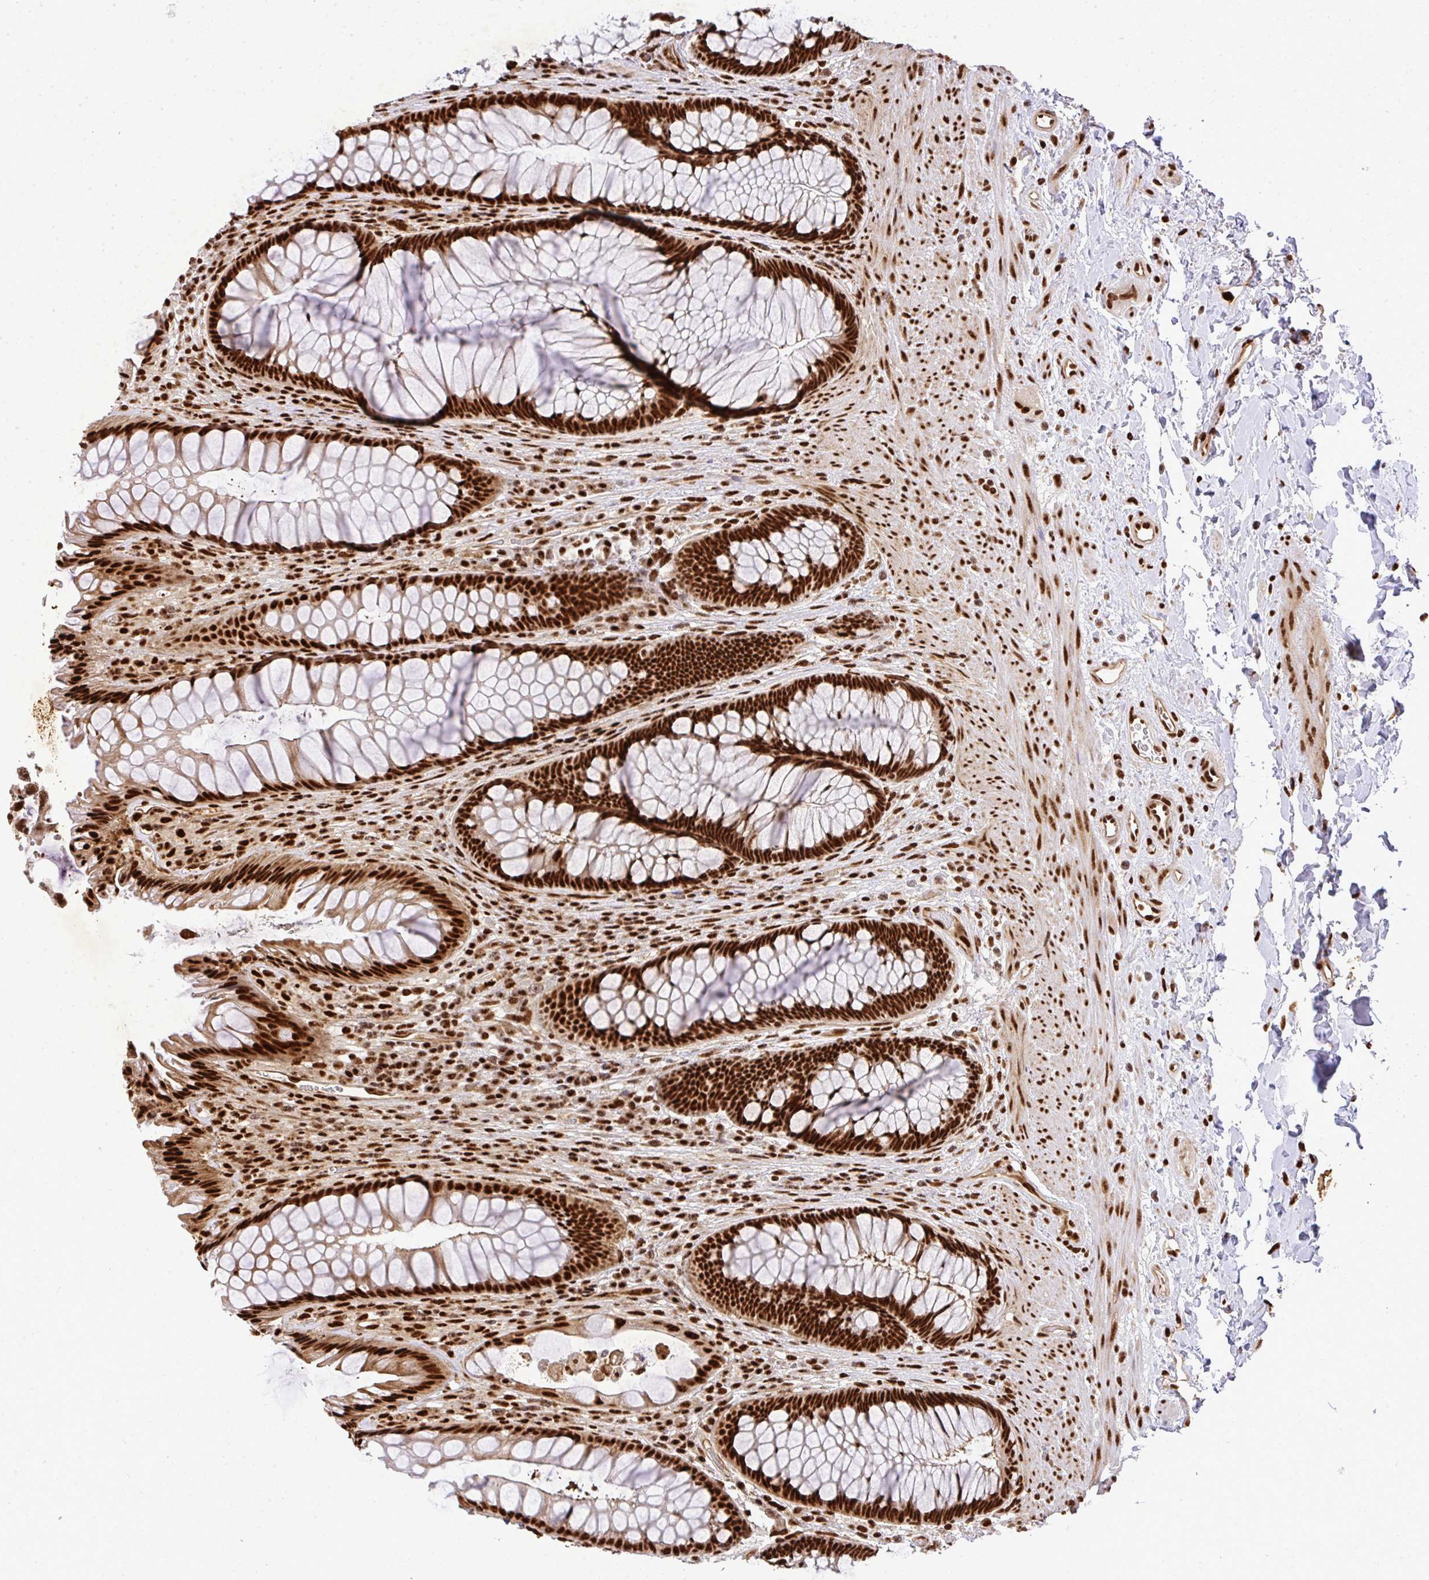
{"staining": {"intensity": "strong", "quantity": ">75%", "location": "nuclear"}, "tissue": "rectum", "cell_type": "Glandular cells", "image_type": "normal", "snomed": [{"axis": "morphology", "description": "Normal tissue, NOS"}, {"axis": "topography", "description": "Rectum"}], "caption": "This micrograph exhibits IHC staining of benign human rectum, with high strong nuclear positivity in approximately >75% of glandular cells.", "gene": "U2AF1L4", "patient": {"sex": "male", "age": 53}}